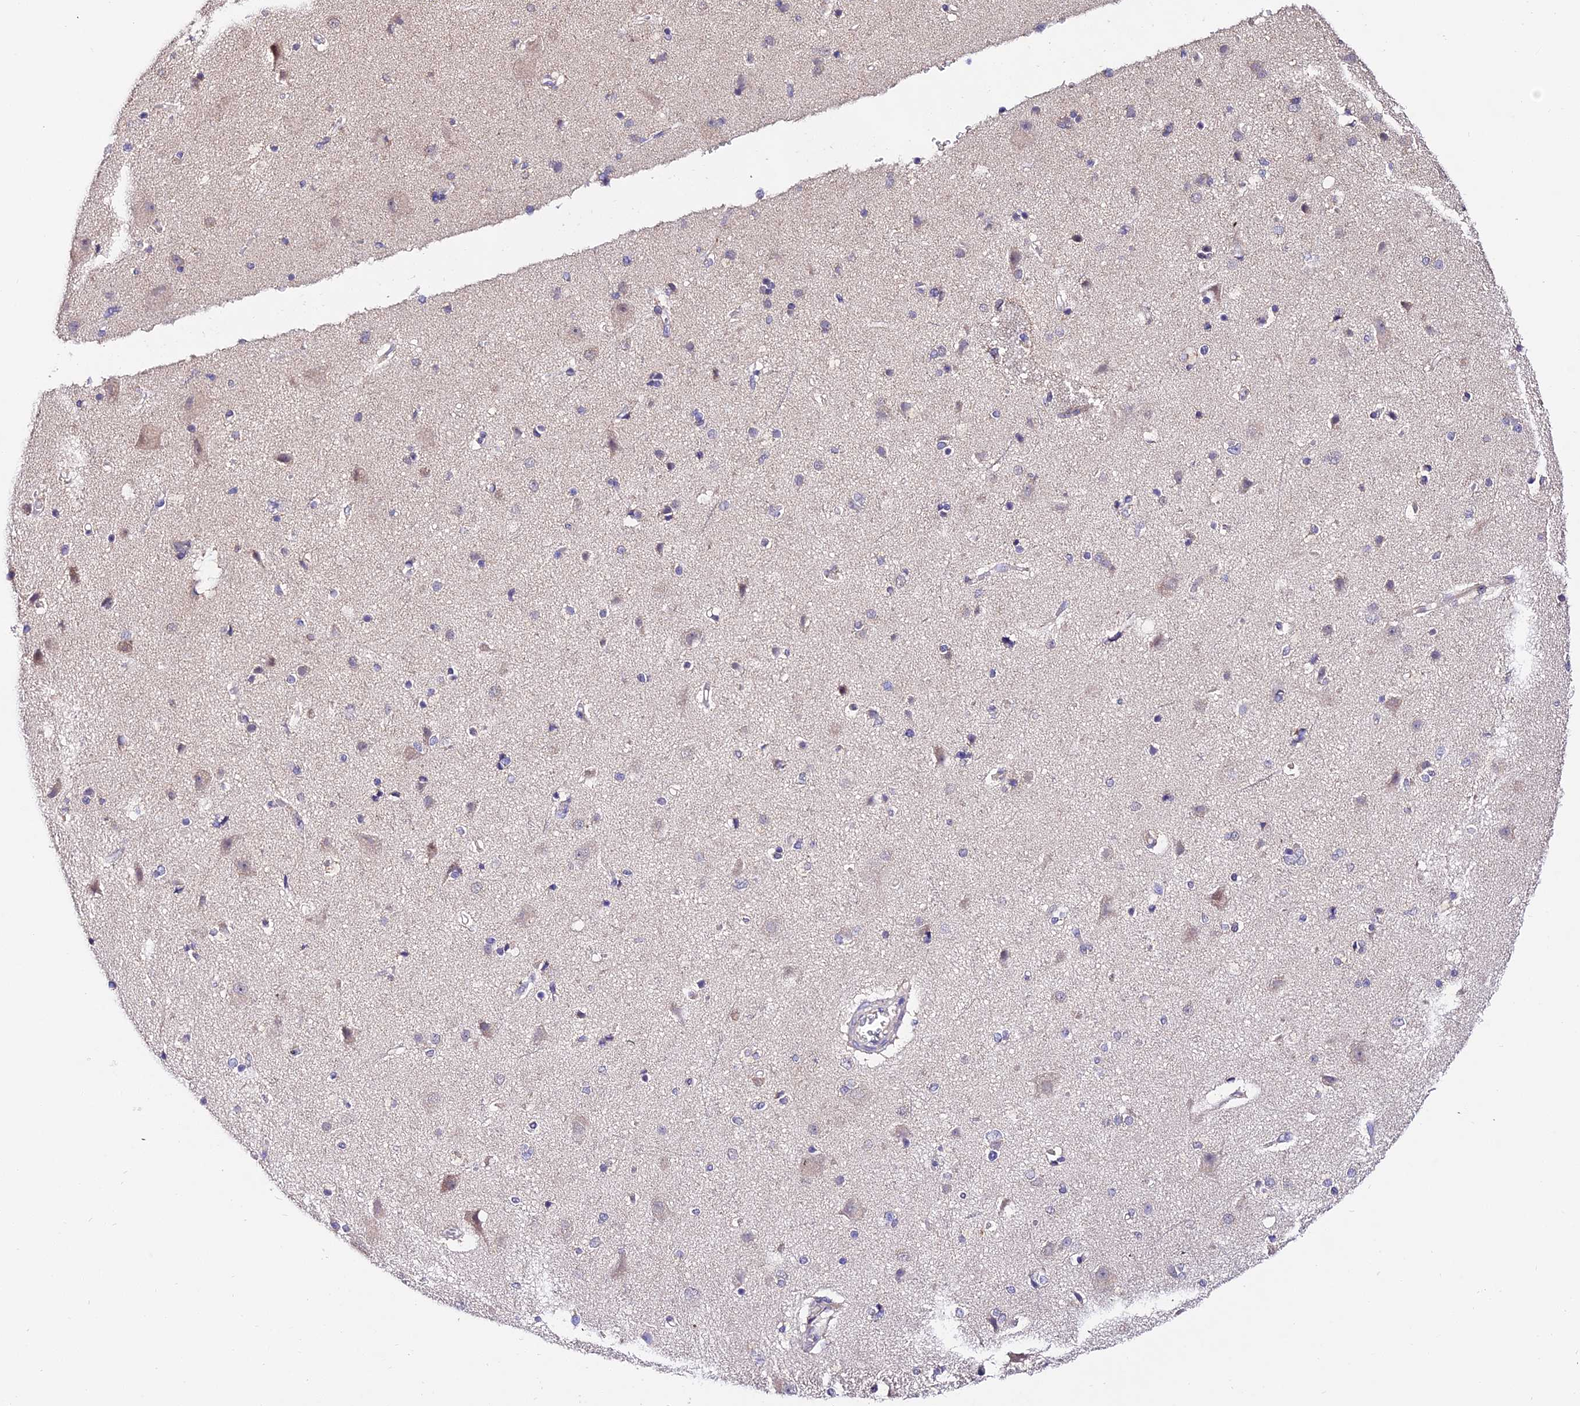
{"staining": {"intensity": "negative", "quantity": "none", "location": "none"}, "tissue": "cerebral cortex", "cell_type": "Endothelial cells", "image_type": "normal", "snomed": [{"axis": "morphology", "description": "Normal tissue, NOS"}, {"axis": "topography", "description": "Cerebral cortex"}], "caption": "Histopathology image shows no significant protein expression in endothelial cells of benign cerebral cortex.", "gene": "WDR5B", "patient": {"sex": "female", "age": 54}}